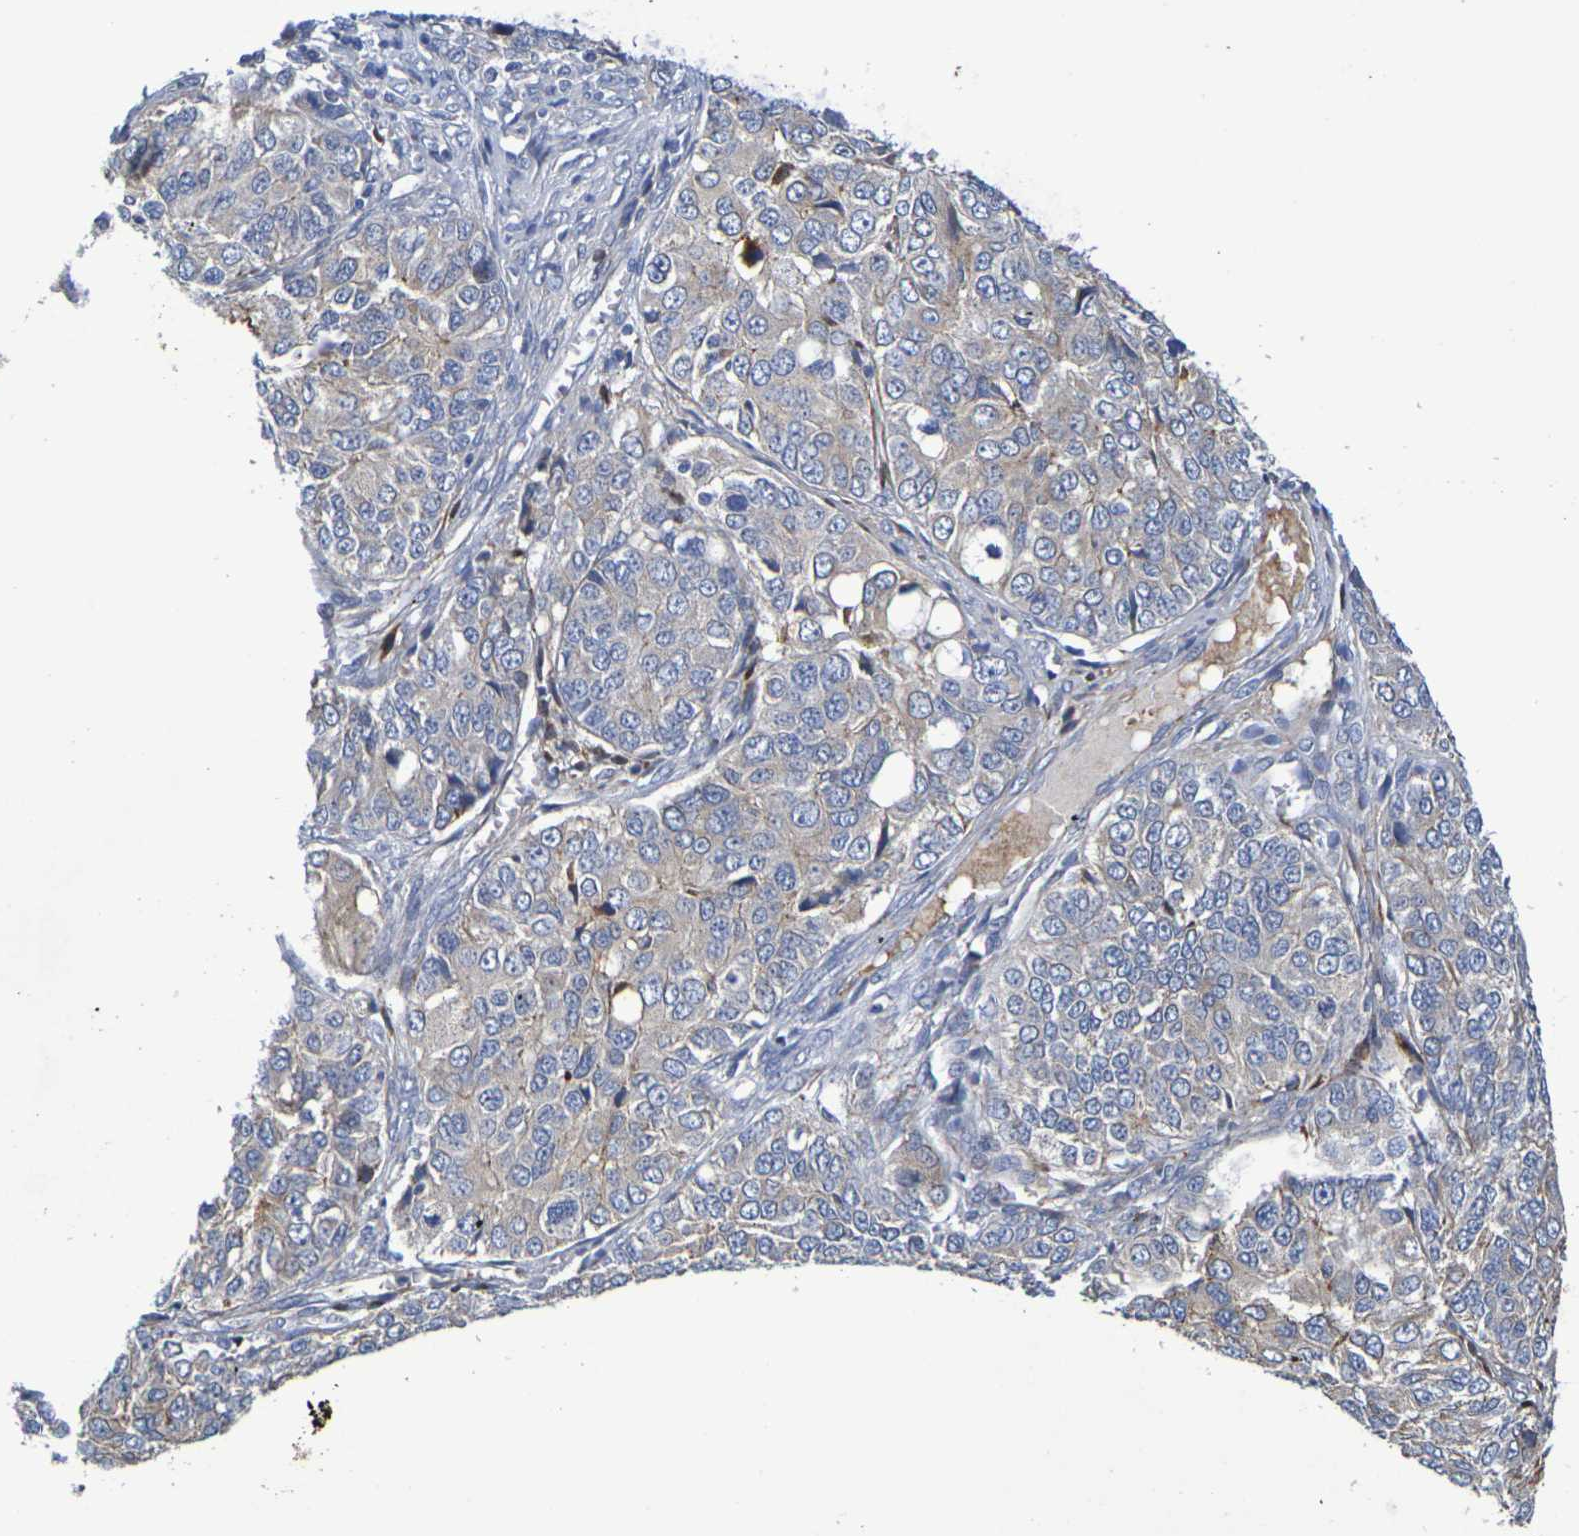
{"staining": {"intensity": "weak", "quantity": "25%-75%", "location": "cytoplasmic/membranous"}, "tissue": "ovarian cancer", "cell_type": "Tumor cells", "image_type": "cancer", "snomed": [{"axis": "morphology", "description": "Carcinoma, endometroid"}, {"axis": "topography", "description": "Ovary"}], "caption": "Brown immunohistochemical staining in ovarian cancer reveals weak cytoplasmic/membranous positivity in approximately 25%-75% of tumor cells.", "gene": "SDC4", "patient": {"sex": "female", "age": 51}}